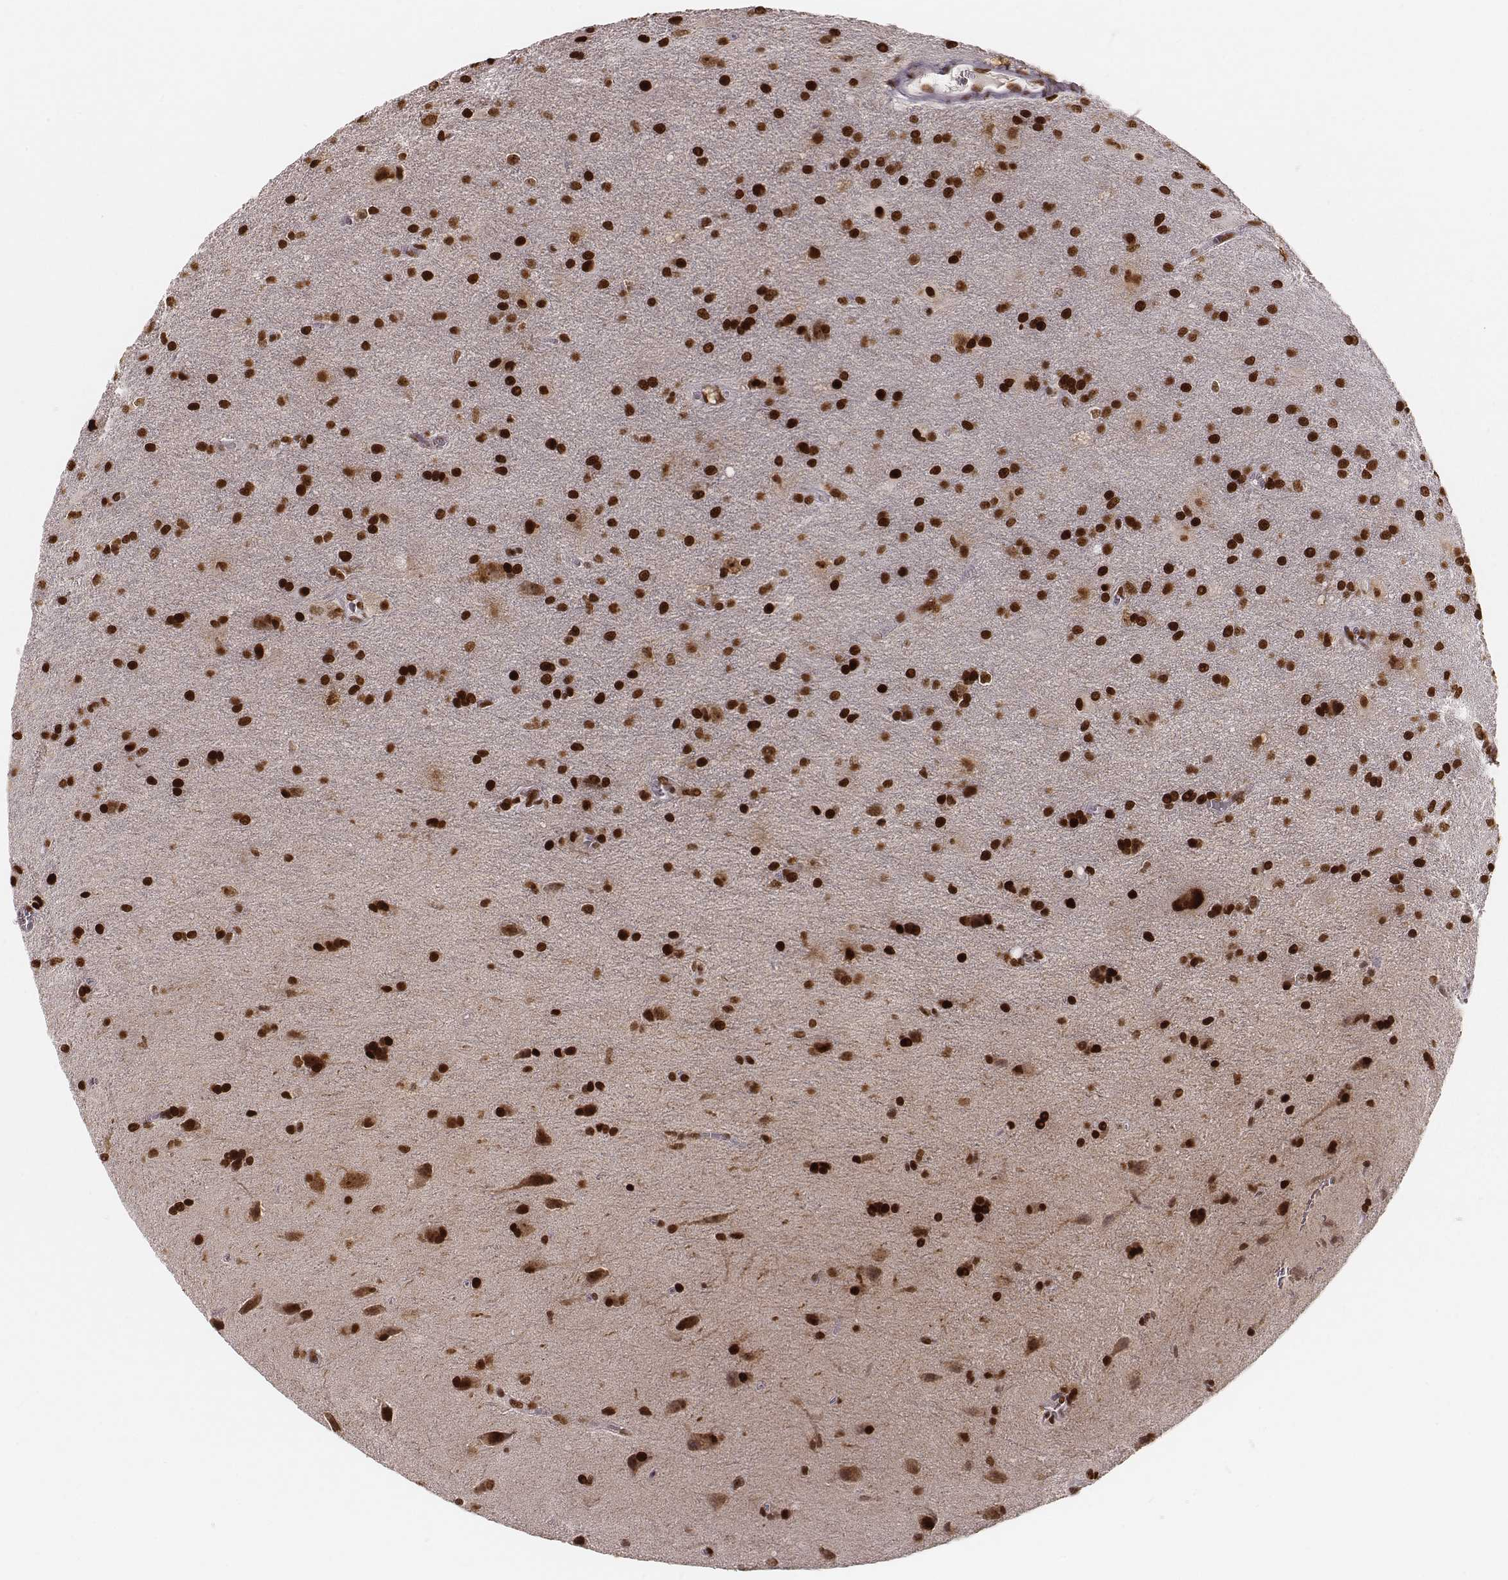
{"staining": {"intensity": "strong", "quantity": ">75%", "location": "nuclear"}, "tissue": "glioma", "cell_type": "Tumor cells", "image_type": "cancer", "snomed": [{"axis": "morphology", "description": "Glioma, malignant, Low grade"}, {"axis": "topography", "description": "Brain"}], "caption": "Approximately >75% of tumor cells in human malignant glioma (low-grade) exhibit strong nuclear protein positivity as visualized by brown immunohistochemical staining.", "gene": "PARP1", "patient": {"sex": "male", "age": 58}}